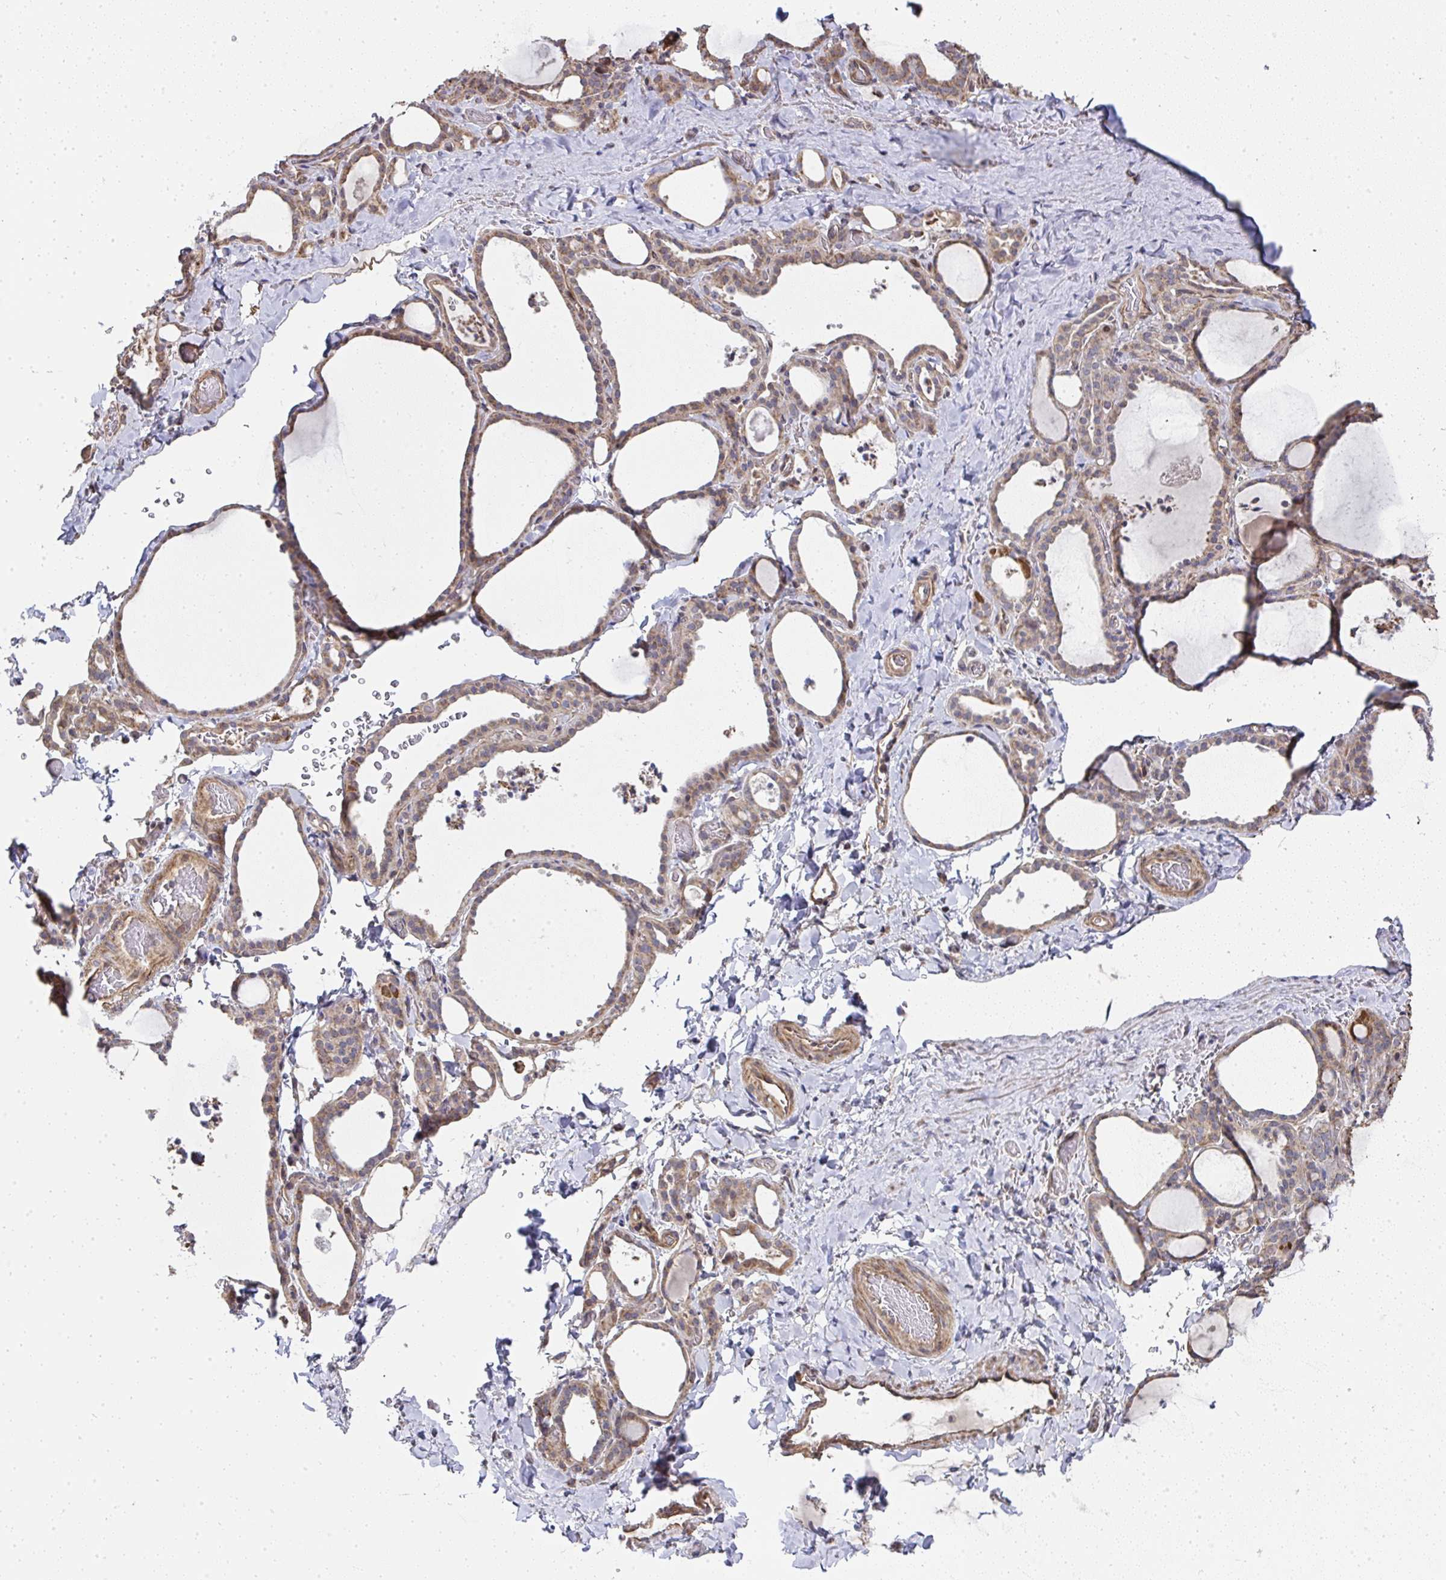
{"staining": {"intensity": "moderate", "quantity": ">75%", "location": "cytoplasmic/membranous"}, "tissue": "thyroid gland", "cell_type": "Glandular cells", "image_type": "normal", "snomed": [{"axis": "morphology", "description": "Normal tissue, NOS"}, {"axis": "topography", "description": "Thyroid gland"}], "caption": "Brown immunohistochemical staining in benign human thyroid gland displays moderate cytoplasmic/membranous expression in approximately >75% of glandular cells.", "gene": "AGTPBP1", "patient": {"sex": "female", "age": 22}}